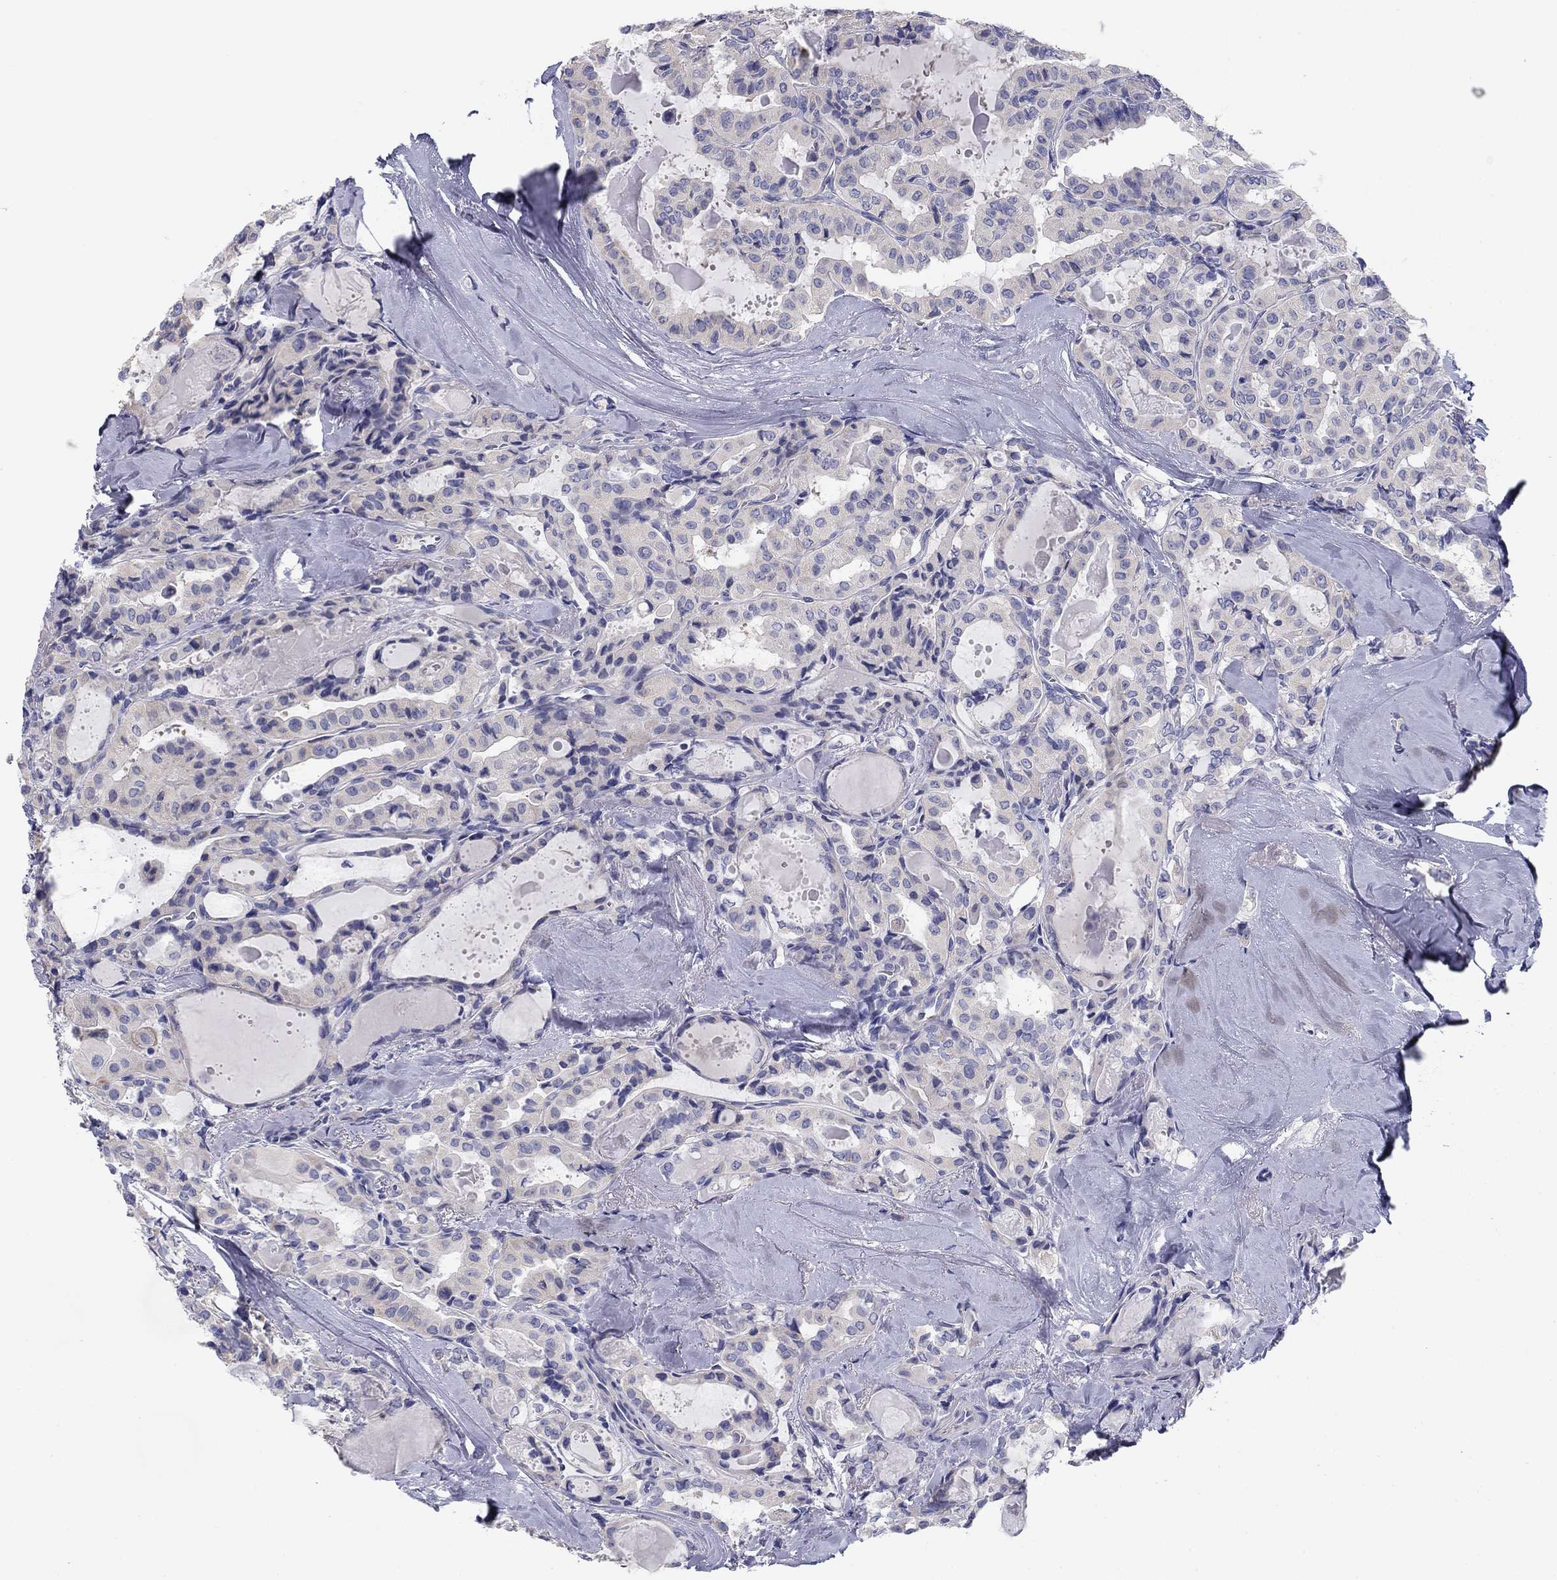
{"staining": {"intensity": "negative", "quantity": "none", "location": "none"}, "tissue": "thyroid cancer", "cell_type": "Tumor cells", "image_type": "cancer", "snomed": [{"axis": "morphology", "description": "Papillary adenocarcinoma, NOS"}, {"axis": "topography", "description": "Thyroid gland"}], "caption": "A photomicrograph of thyroid cancer stained for a protein reveals no brown staining in tumor cells. (IHC, brightfield microscopy, high magnification).", "gene": "SEPTIN3", "patient": {"sex": "female", "age": 41}}